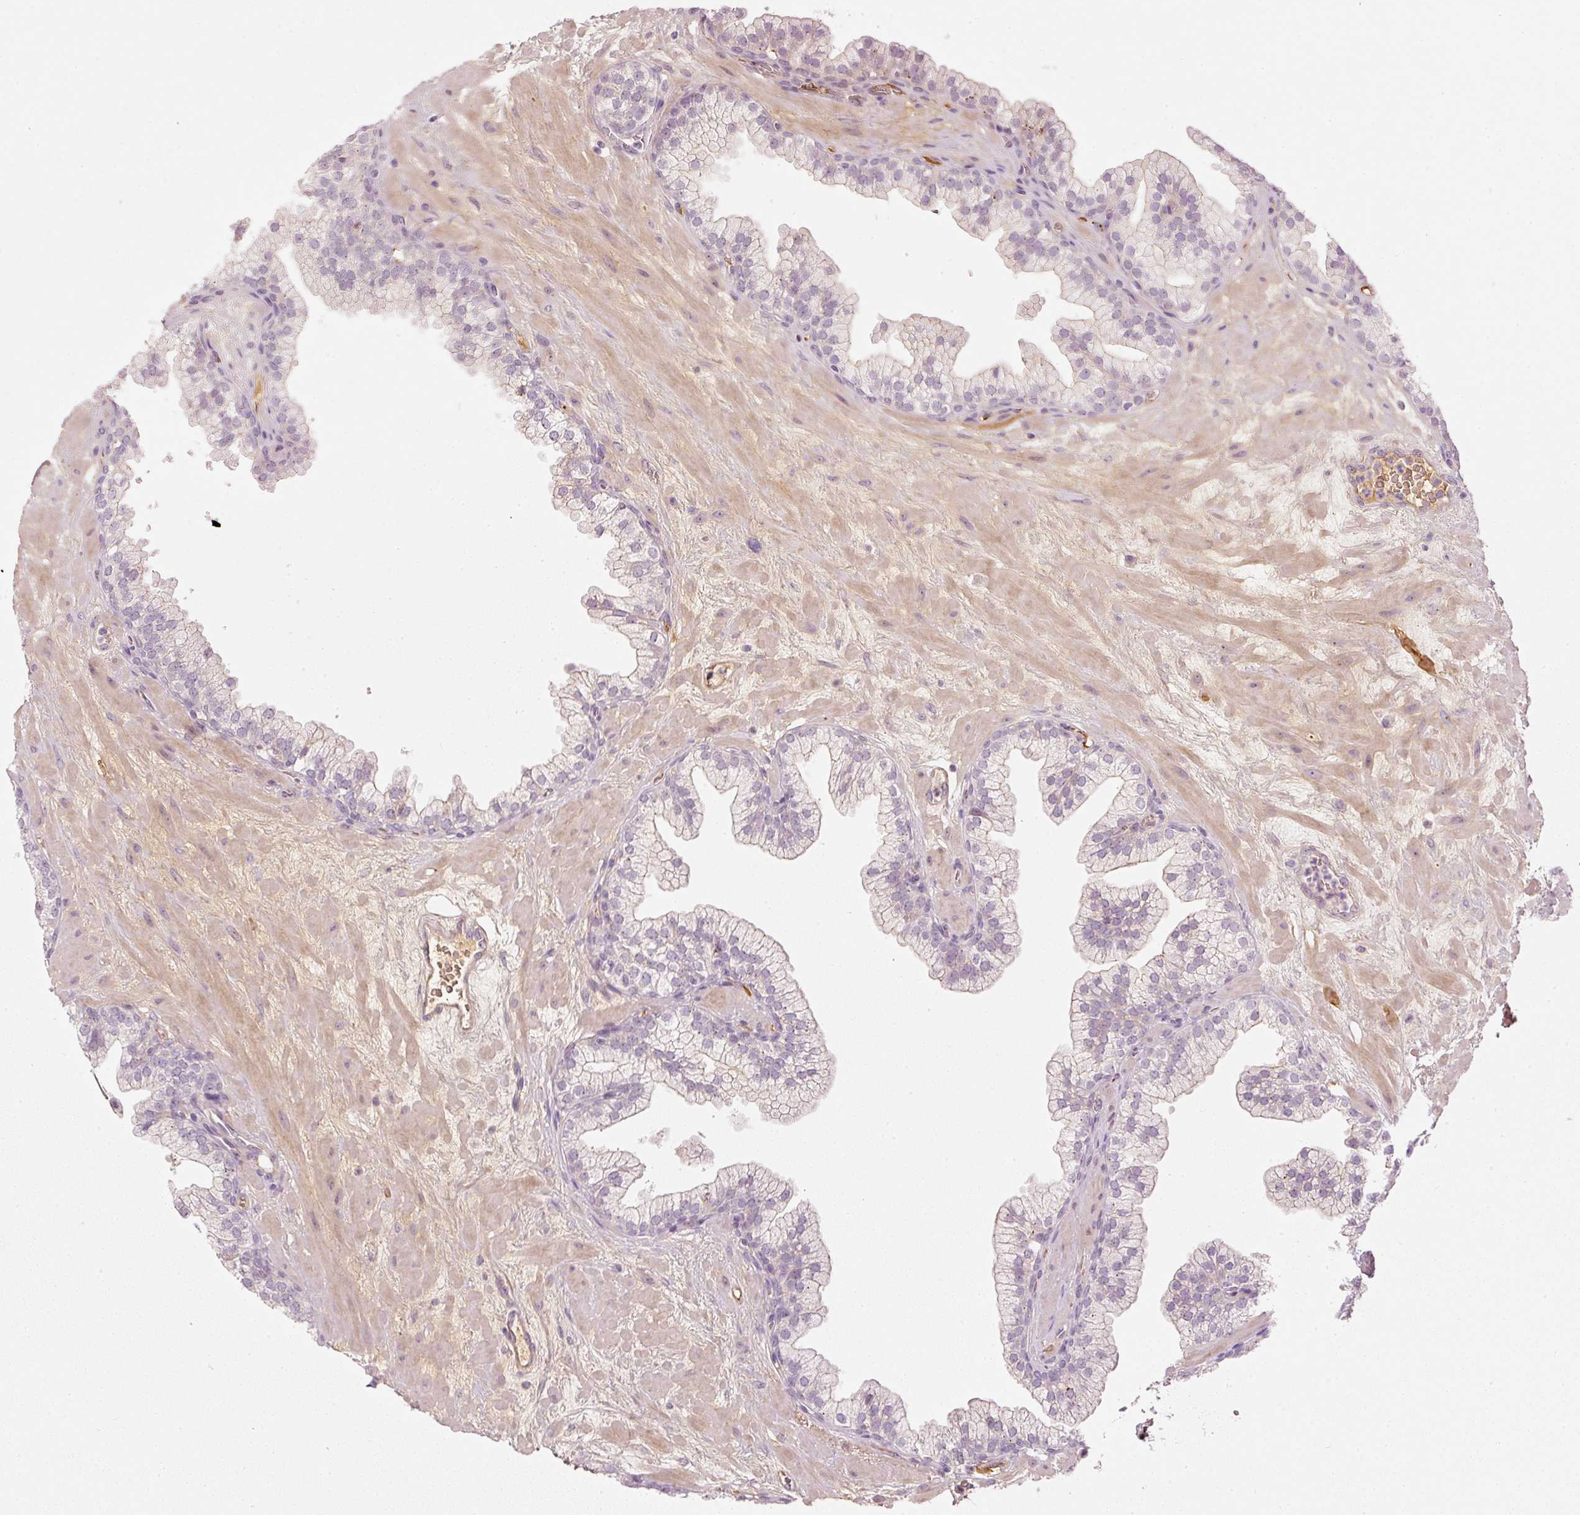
{"staining": {"intensity": "weak", "quantity": "<25%", "location": "cytoplasmic/membranous"}, "tissue": "prostate", "cell_type": "Glandular cells", "image_type": "normal", "snomed": [{"axis": "morphology", "description": "Normal tissue, NOS"}, {"axis": "topography", "description": "Prostate"}, {"axis": "topography", "description": "Peripheral nerve tissue"}], "caption": "Immunohistochemistry histopathology image of unremarkable prostate stained for a protein (brown), which displays no staining in glandular cells.", "gene": "VCAM1", "patient": {"sex": "male", "age": 61}}